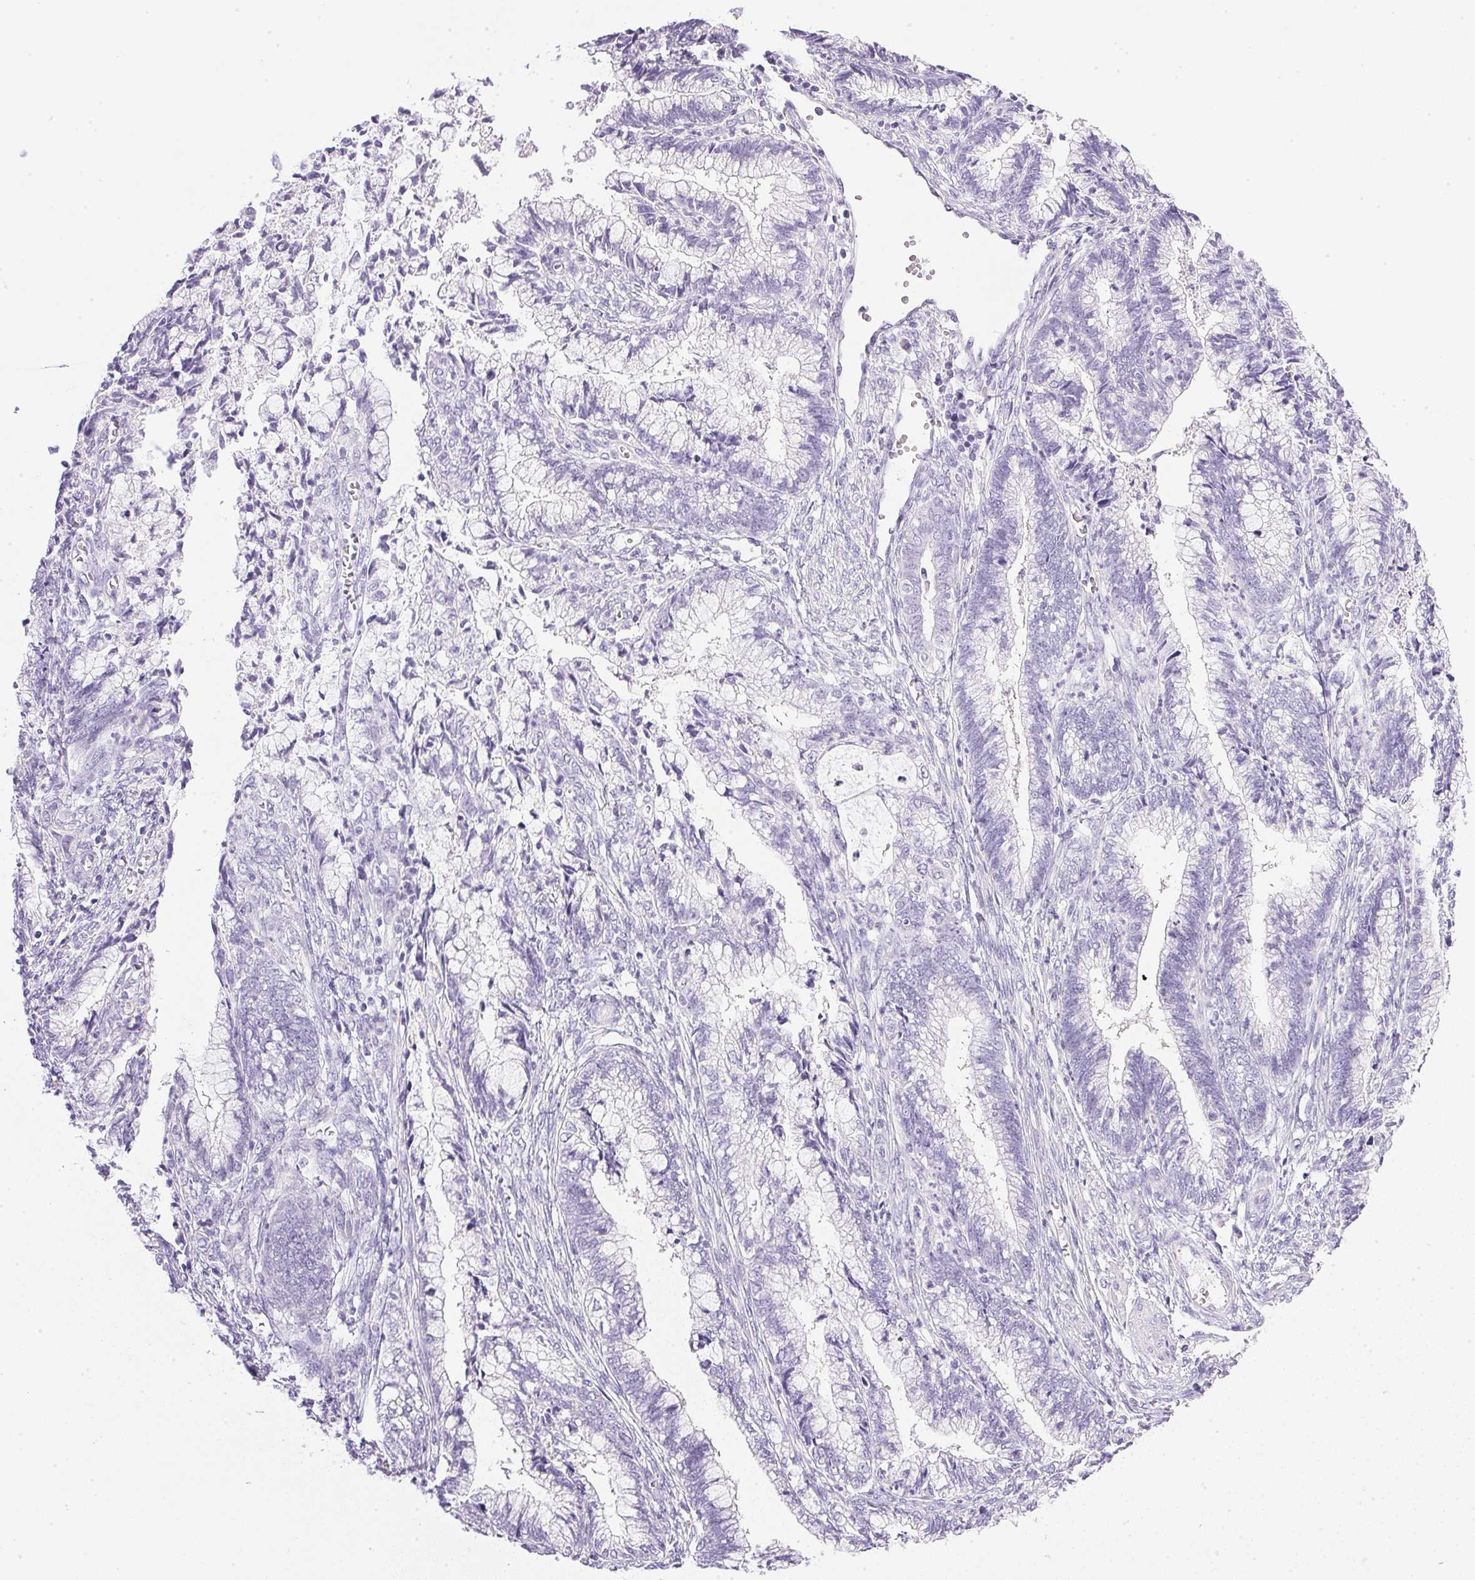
{"staining": {"intensity": "negative", "quantity": "none", "location": "none"}, "tissue": "cervical cancer", "cell_type": "Tumor cells", "image_type": "cancer", "snomed": [{"axis": "morphology", "description": "Adenocarcinoma, NOS"}, {"axis": "topography", "description": "Cervix"}], "caption": "Tumor cells are negative for protein expression in human cervical cancer (adenocarcinoma).", "gene": "ATP6V0A4", "patient": {"sex": "female", "age": 44}}